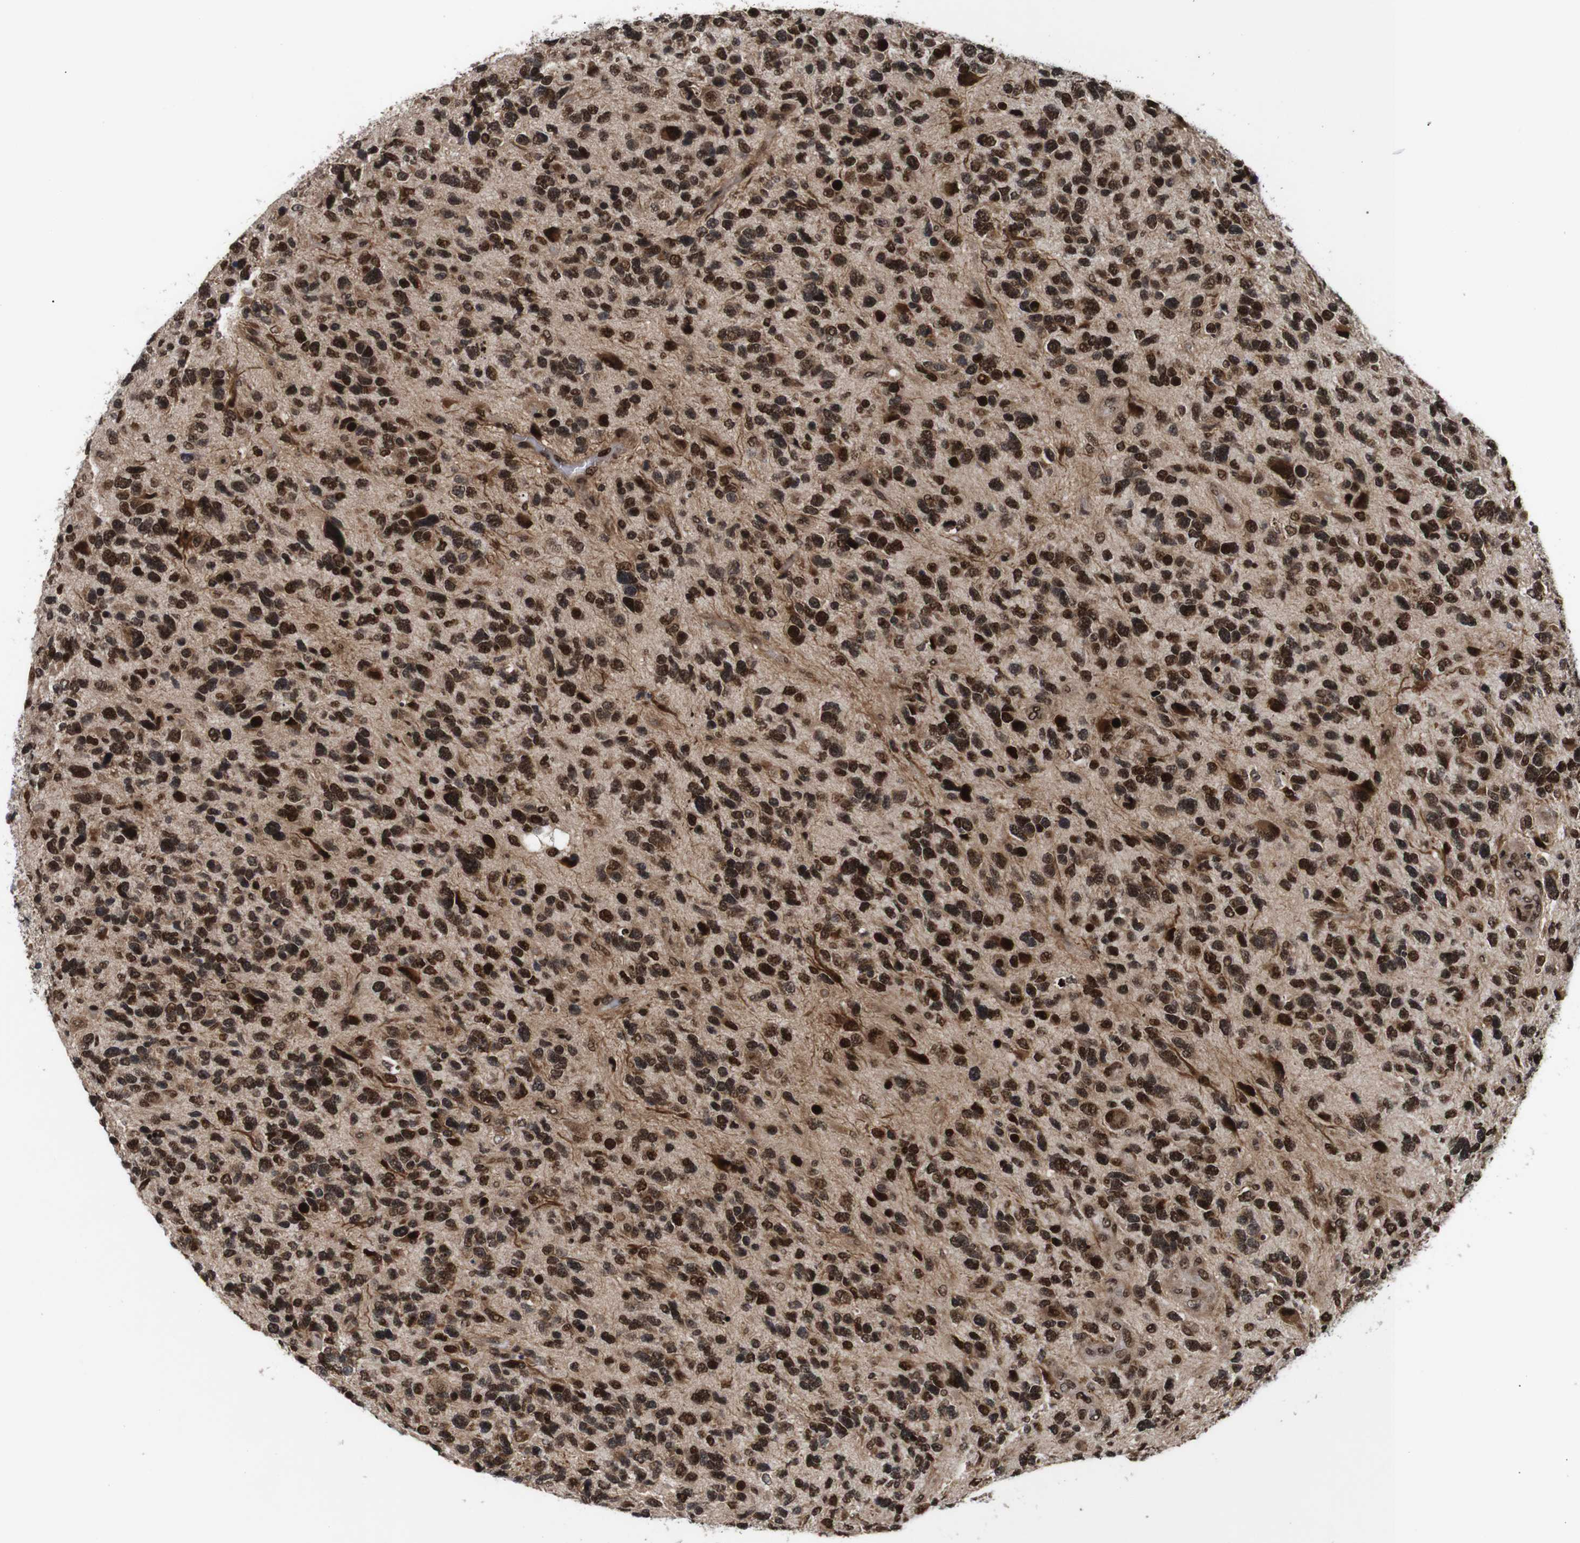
{"staining": {"intensity": "strong", "quantity": ">75%", "location": "nuclear"}, "tissue": "glioma", "cell_type": "Tumor cells", "image_type": "cancer", "snomed": [{"axis": "morphology", "description": "Glioma, malignant, High grade"}, {"axis": "topography", "description": "Brain"}], "caption": "A brown stain highlights strong nuclear positivity of a protein in high-grade glioma (malignant) tumor cells.", "gene": "KIF23", "patient": {"sex": "female", "age": 58}}